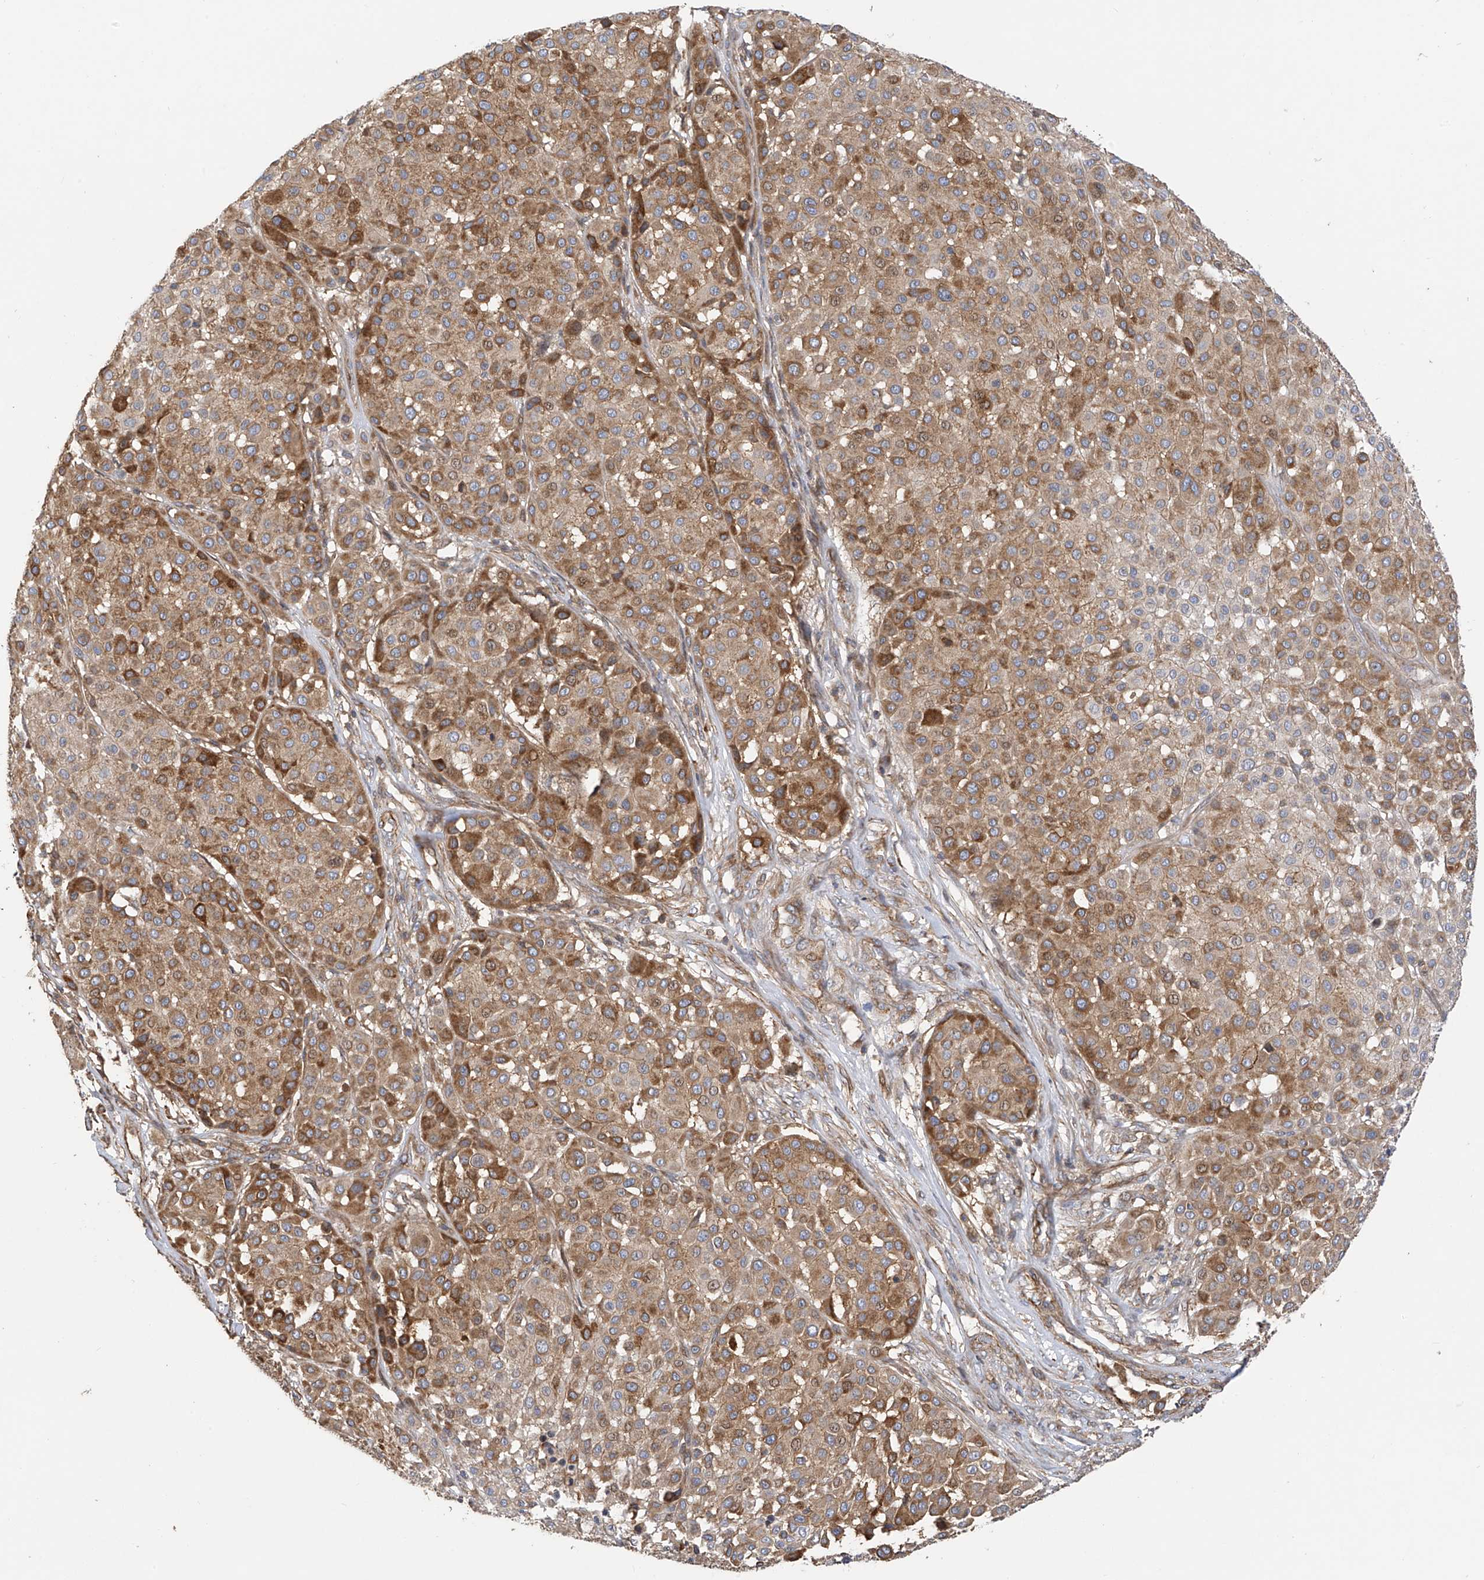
{"staining": {"intensity": "moderate", "quantity": ">75%", "location": "cytoplasmic/membranous"}, "tissue": "melanoma", "cell_type": "Tumor cells", "image_type": "cancer", "snomed": [{"axis": "morphology", "description": "Malignant melanoma, Metastatic site"}, {"axis": "topography", "description": "Soft tissue"}], "caption": "Protein staining exhibits moderate cytoplasmic/membranous expression in about >75% of tumor cells in melanoma.", "gene": "SLC43A3", "patient": {"sex": "male", "age": 41}}